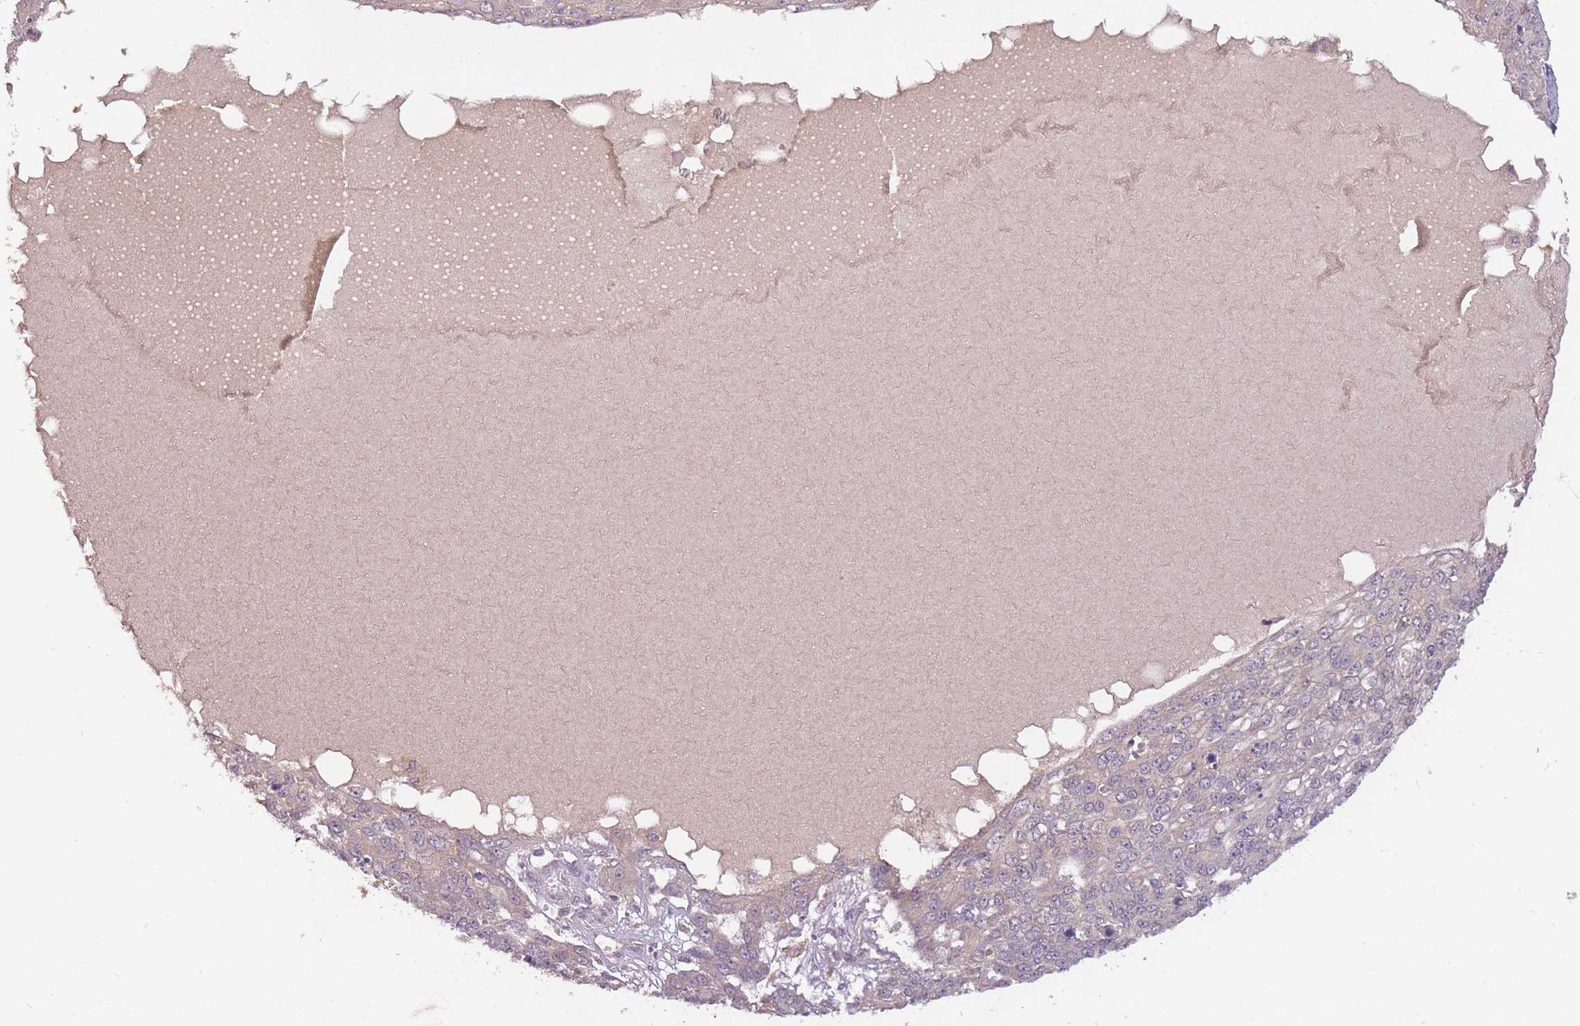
{"staining": {"intensity": "negative", "quantity": "none", "location": "none"}, "tissue": "skin cancer", "cell_type": "Tumor cells", "image_type": "cancer", "snomed": [{"axis": "morphology", "description": "Squamous cell carcinoma, NOS"}, {"axis": "topography", "description": "Skin"}], "caption": "Immunohistochemistry (IHC) of human skin squamous cell carcinoma shows no staining in tumor cells.", "gene": "LRATD2", "patient": {"sex": "male", "age": 71}}